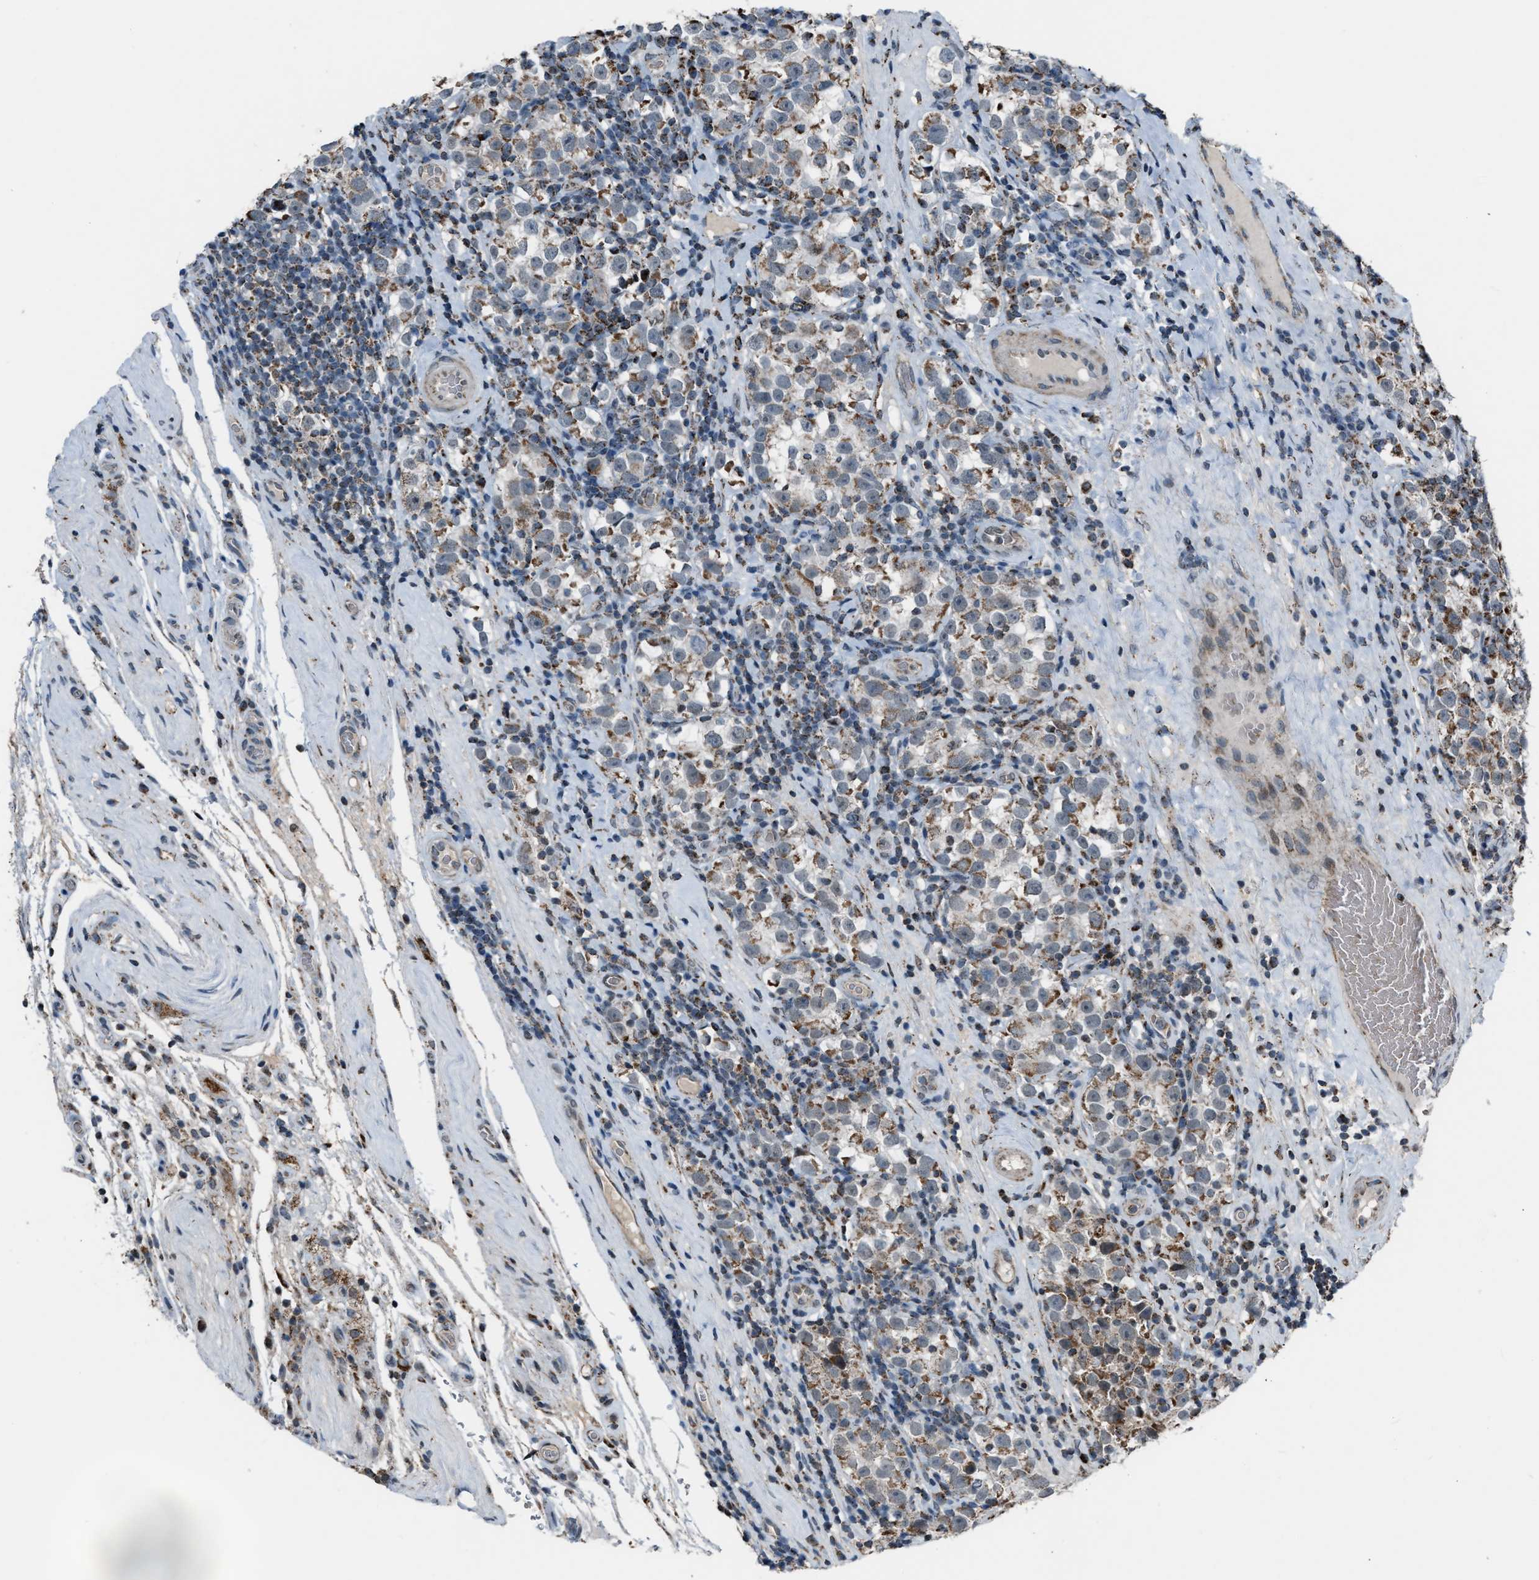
{"staining": {"intensity": "moderate", "quantity": "25%-75%", "location": "cytoplasmic/membranous"}, "tissue": "testis cancer", "cell_type": "Tumor cells", "image_type": "cancer", "snomed": [{"axis": "morphology", "description": "Normal tissue, NOS"}, {"axis": "morphology", "description": "Seminoma, NOS"}, {"axis": "topography", "description": "Testis"}], "caption": "Seminoma (testis) stained for a protein displays moderate cytoplasmic/membranous positivity in tumor cells.", "gene": "CHN2", "patient": {"sex": "male", "age": 43}}